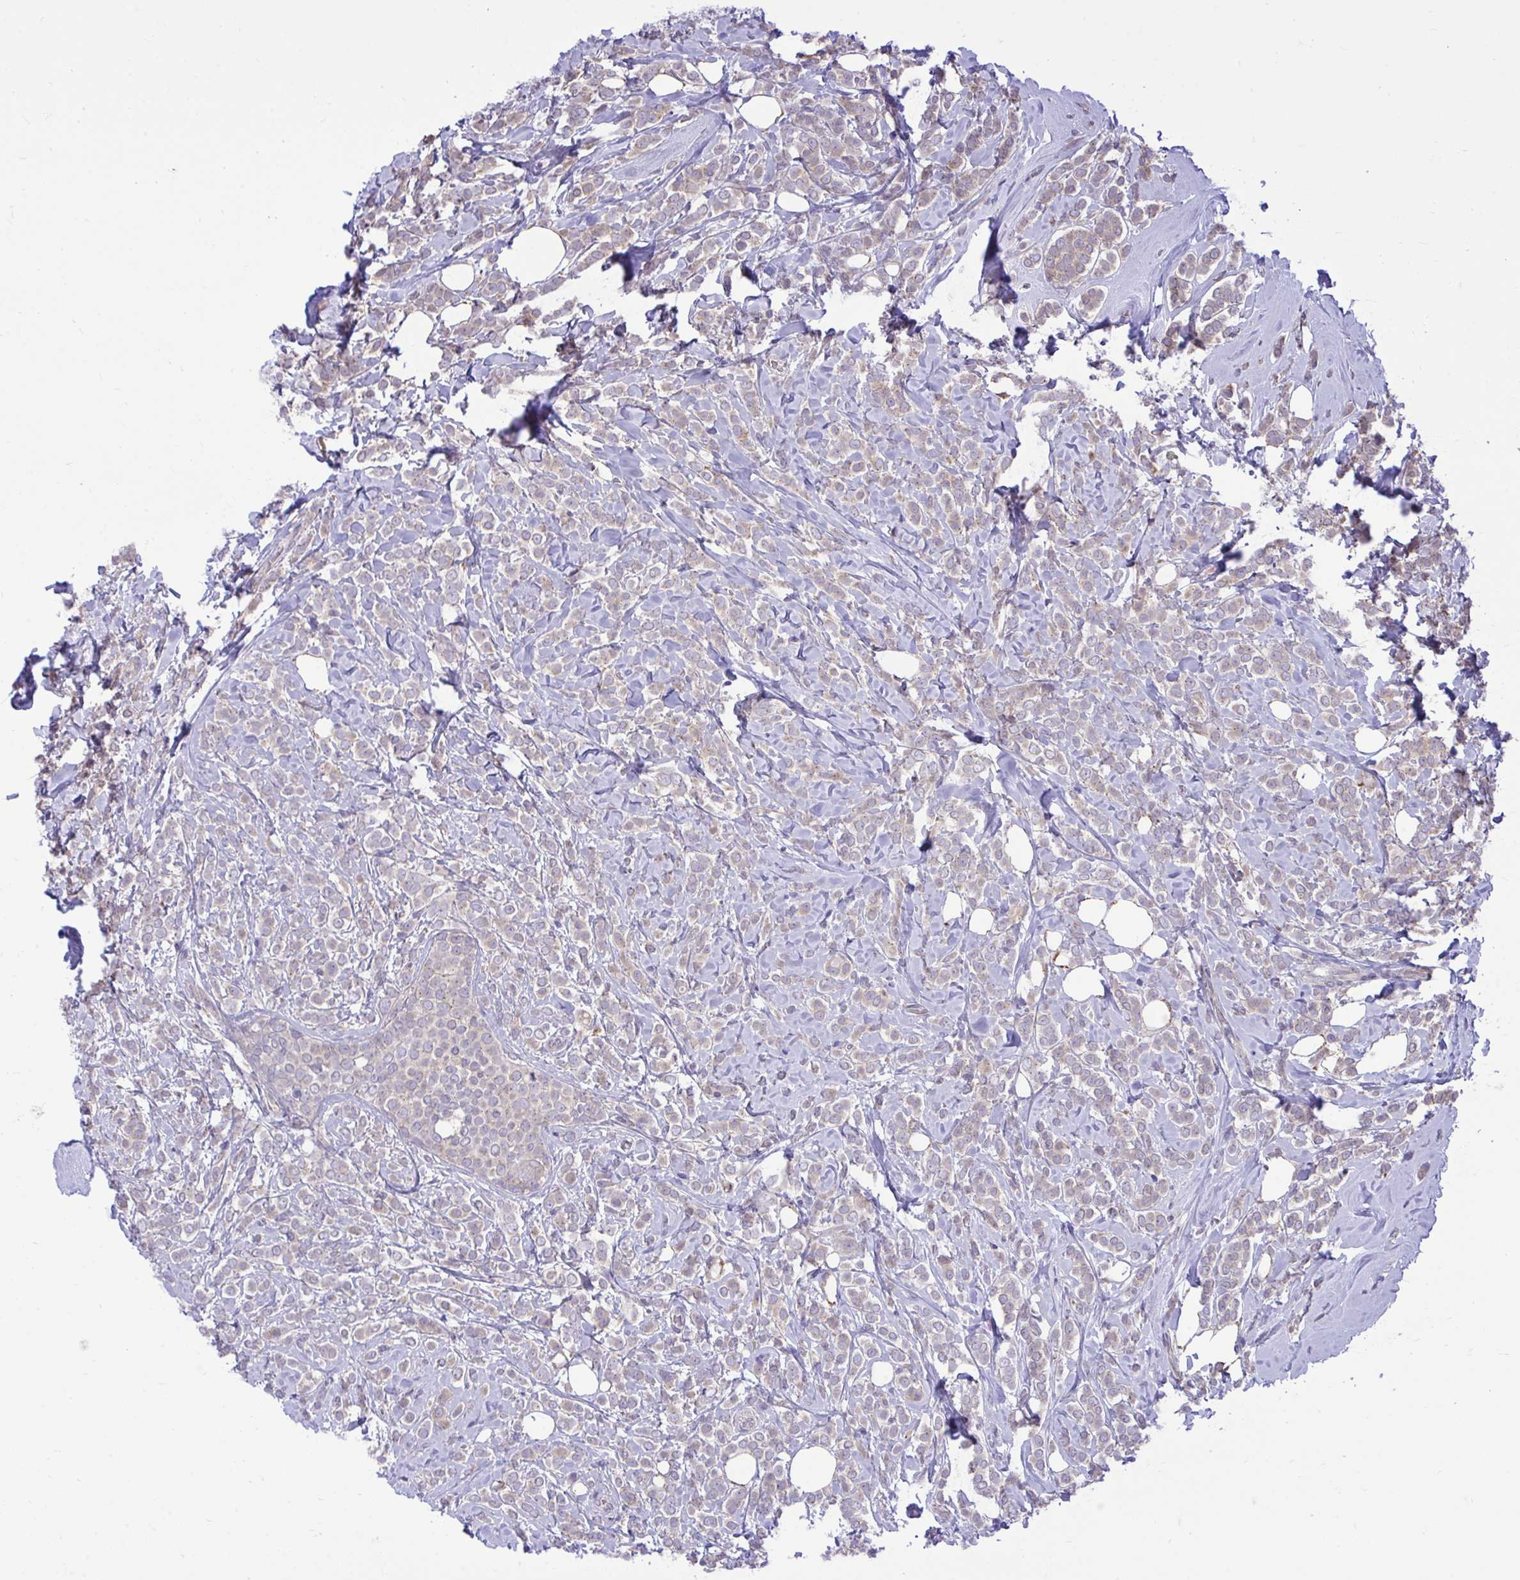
{"staining": {"intensity": "weak", "quantity": "<25%", "location": "cytoplasmic/membranous"}, "tissue": "breast cancer", "cell_type": "Tumor cells", "image_type": "cancer", "snomed": [{"axis": "morphology", "description": "Lobular carcinoma"}, {"axis": "topography", "description": "Breast"}], "caption": "Breast cancer (lobular carcinoma) stained for a protein using immunohistochemistry (IHC) reveals no expression tumor cells.", "gene": "CEACAM18", "patient": {"sex": "female", "age": 49}}